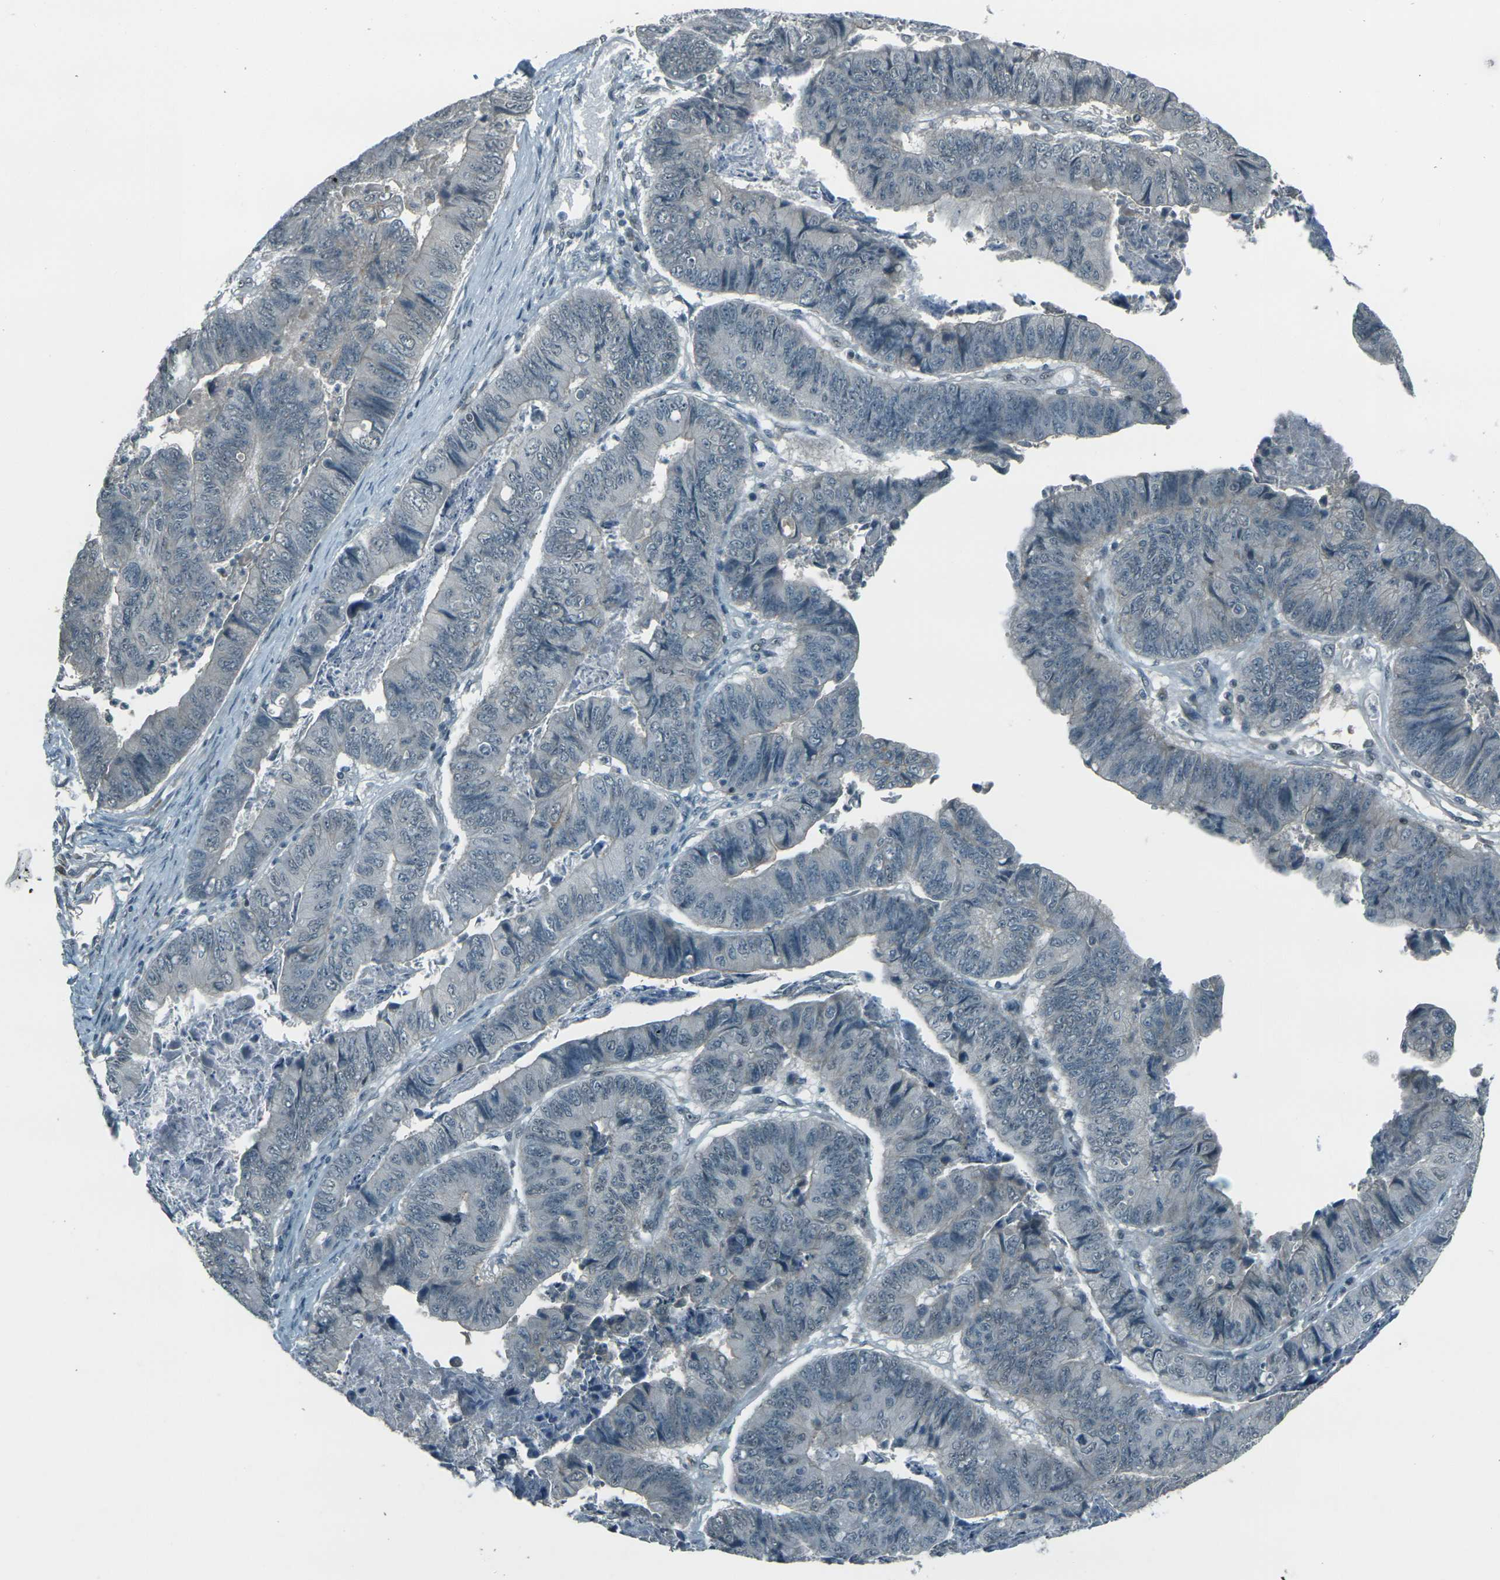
{"staining": {"intensity": "negative", "quantity": "none", "location": "none"}, "tissue": "stomach cancer", "cell_type": "Tumor cells", "image_type": "cancer", "snomed": [{"axis": "morphology", "description": "Adenocarcinoma, NOS"}, {"axis": "topography", "description": "Stomach, lower"}], "caption": "Human stomach cancer (adenocarcinoma) stained for a protein using immunohistochemistry demonstrates no staining in tumor cells.", "gene": "GPR19", "patient": {"sex": "male", "age": 77}}